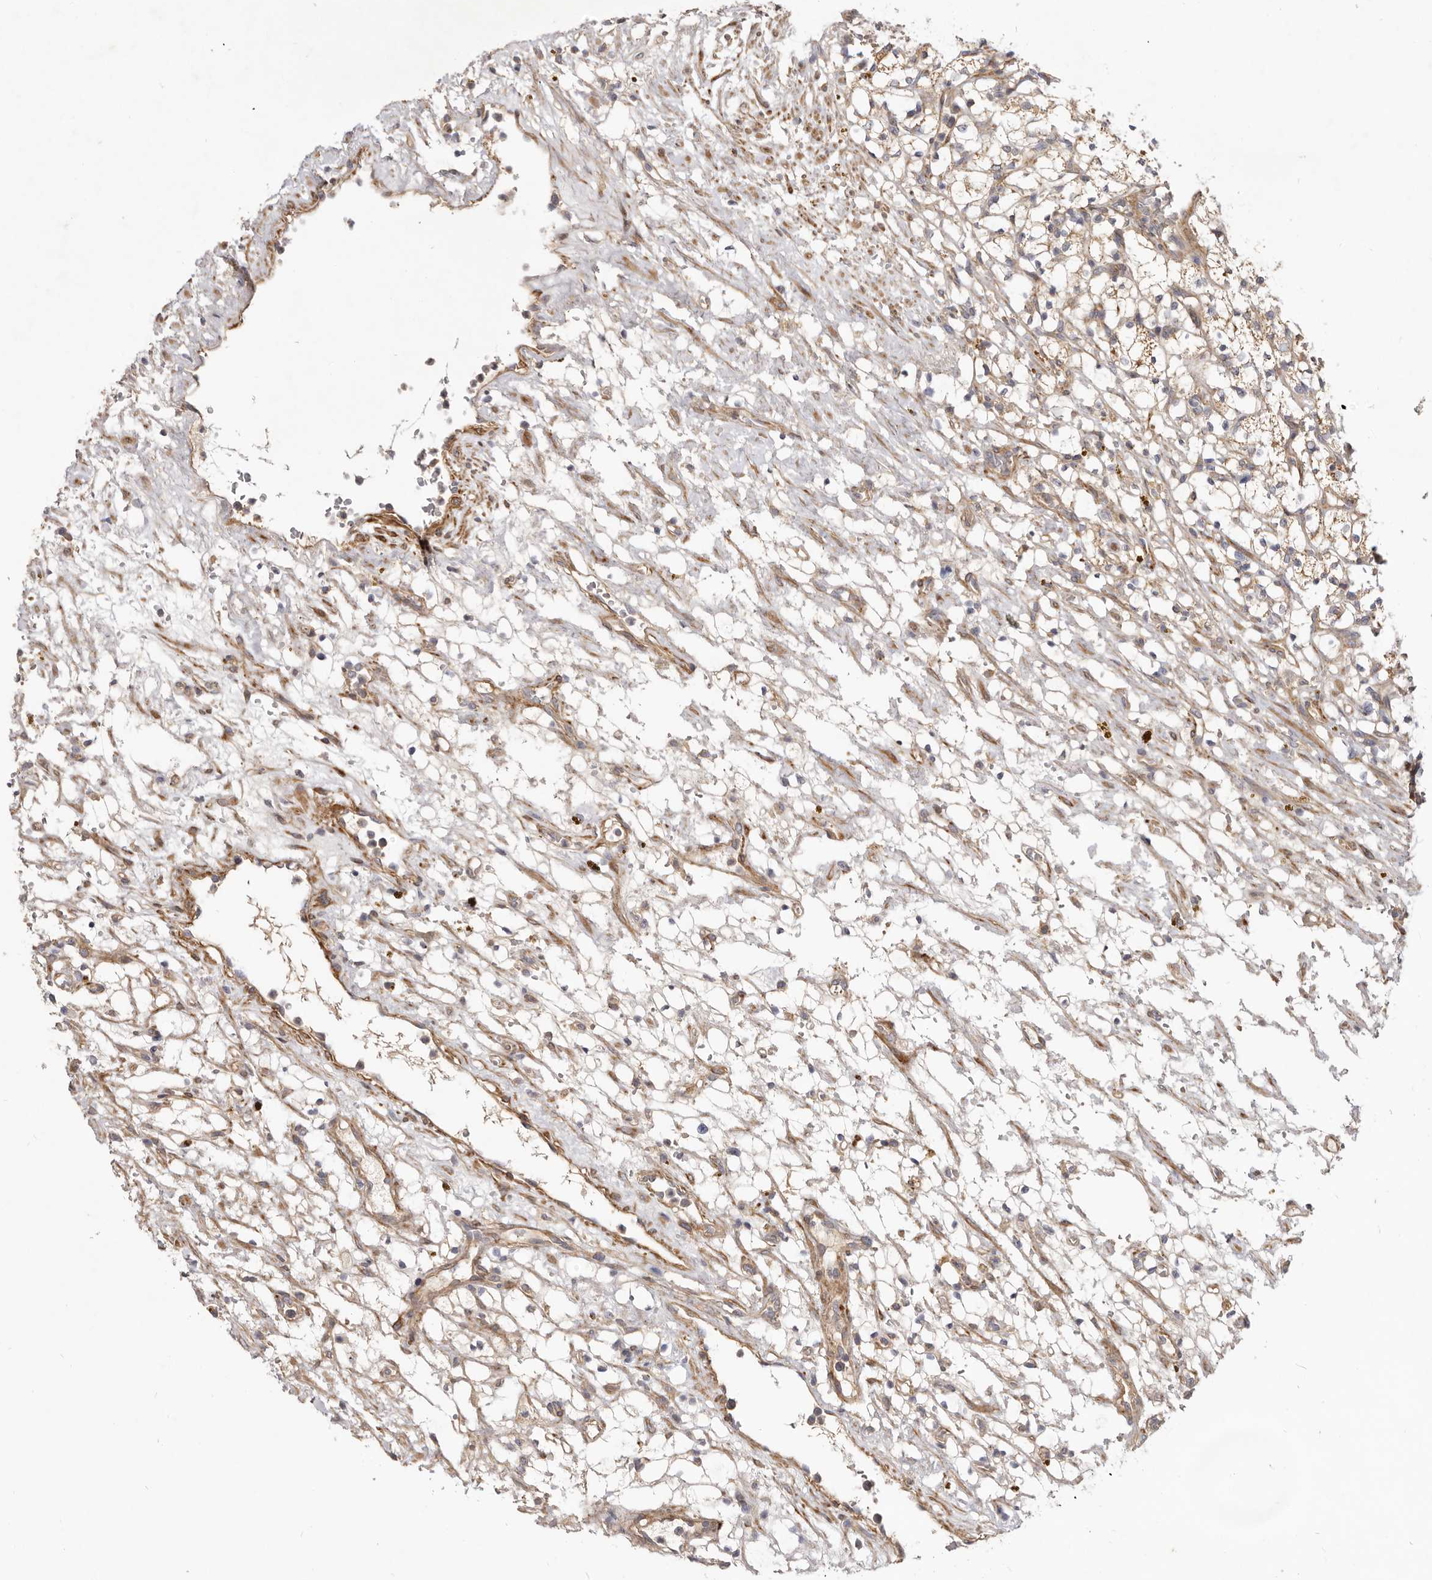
{"staining": {"intensity": "weak", "quantity": "<25%", "location": "cytoplasmic/membranous"}, "tissue": "renal cancer", "cell_type": "Tumor cells", "image_type": "cancer", "snomed": [{"axis": "morphology", "description": "Adenocarcinoma, NOS"}, {"axis": "topography", "description": "Kidney"}], "caption": "Protein analysis of renal adenocarcinoma demonstrates no significant expression in tumor cells.", "gene": "ADAMTS9", "patient": {"sex": "female", "age": 69}}